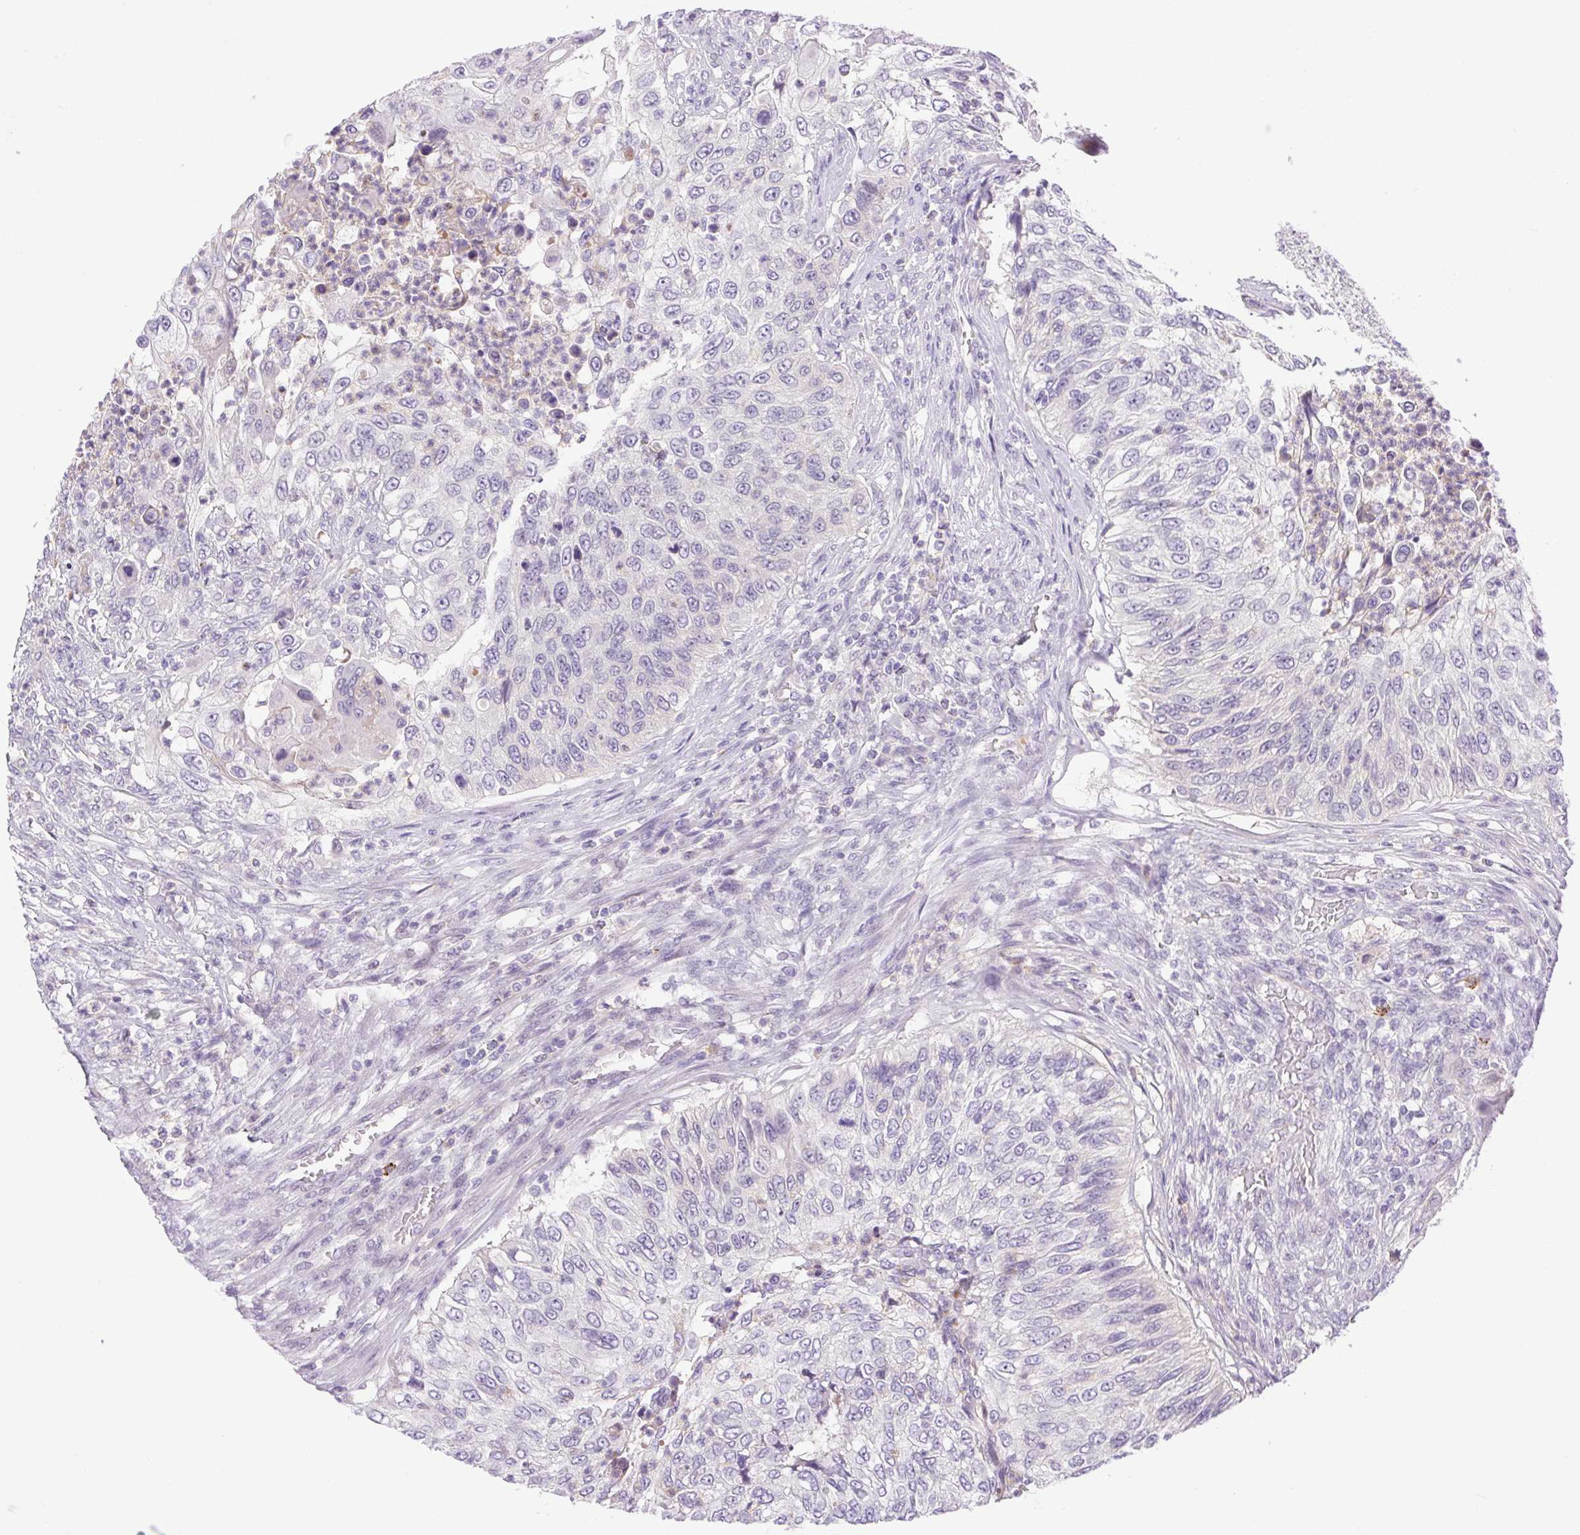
{"staining": {"intensity": "negative", "quantity": "none", "location": "none"}, "tissue": "urothelial cancer", "cell_type": "Tumor cells", "image_type": "cancer", "snomed": [{"axis": "morphology", "description": "Urothelial carcinoma, High grade"}, {"axis": "topography", "description": "Urinary bladder"}], "caption": "Tumor cells are negative for brown protein staining in urothelial cancer.", "gene": "FAM177B", "patient": {"sex": "female", "age": 60}}